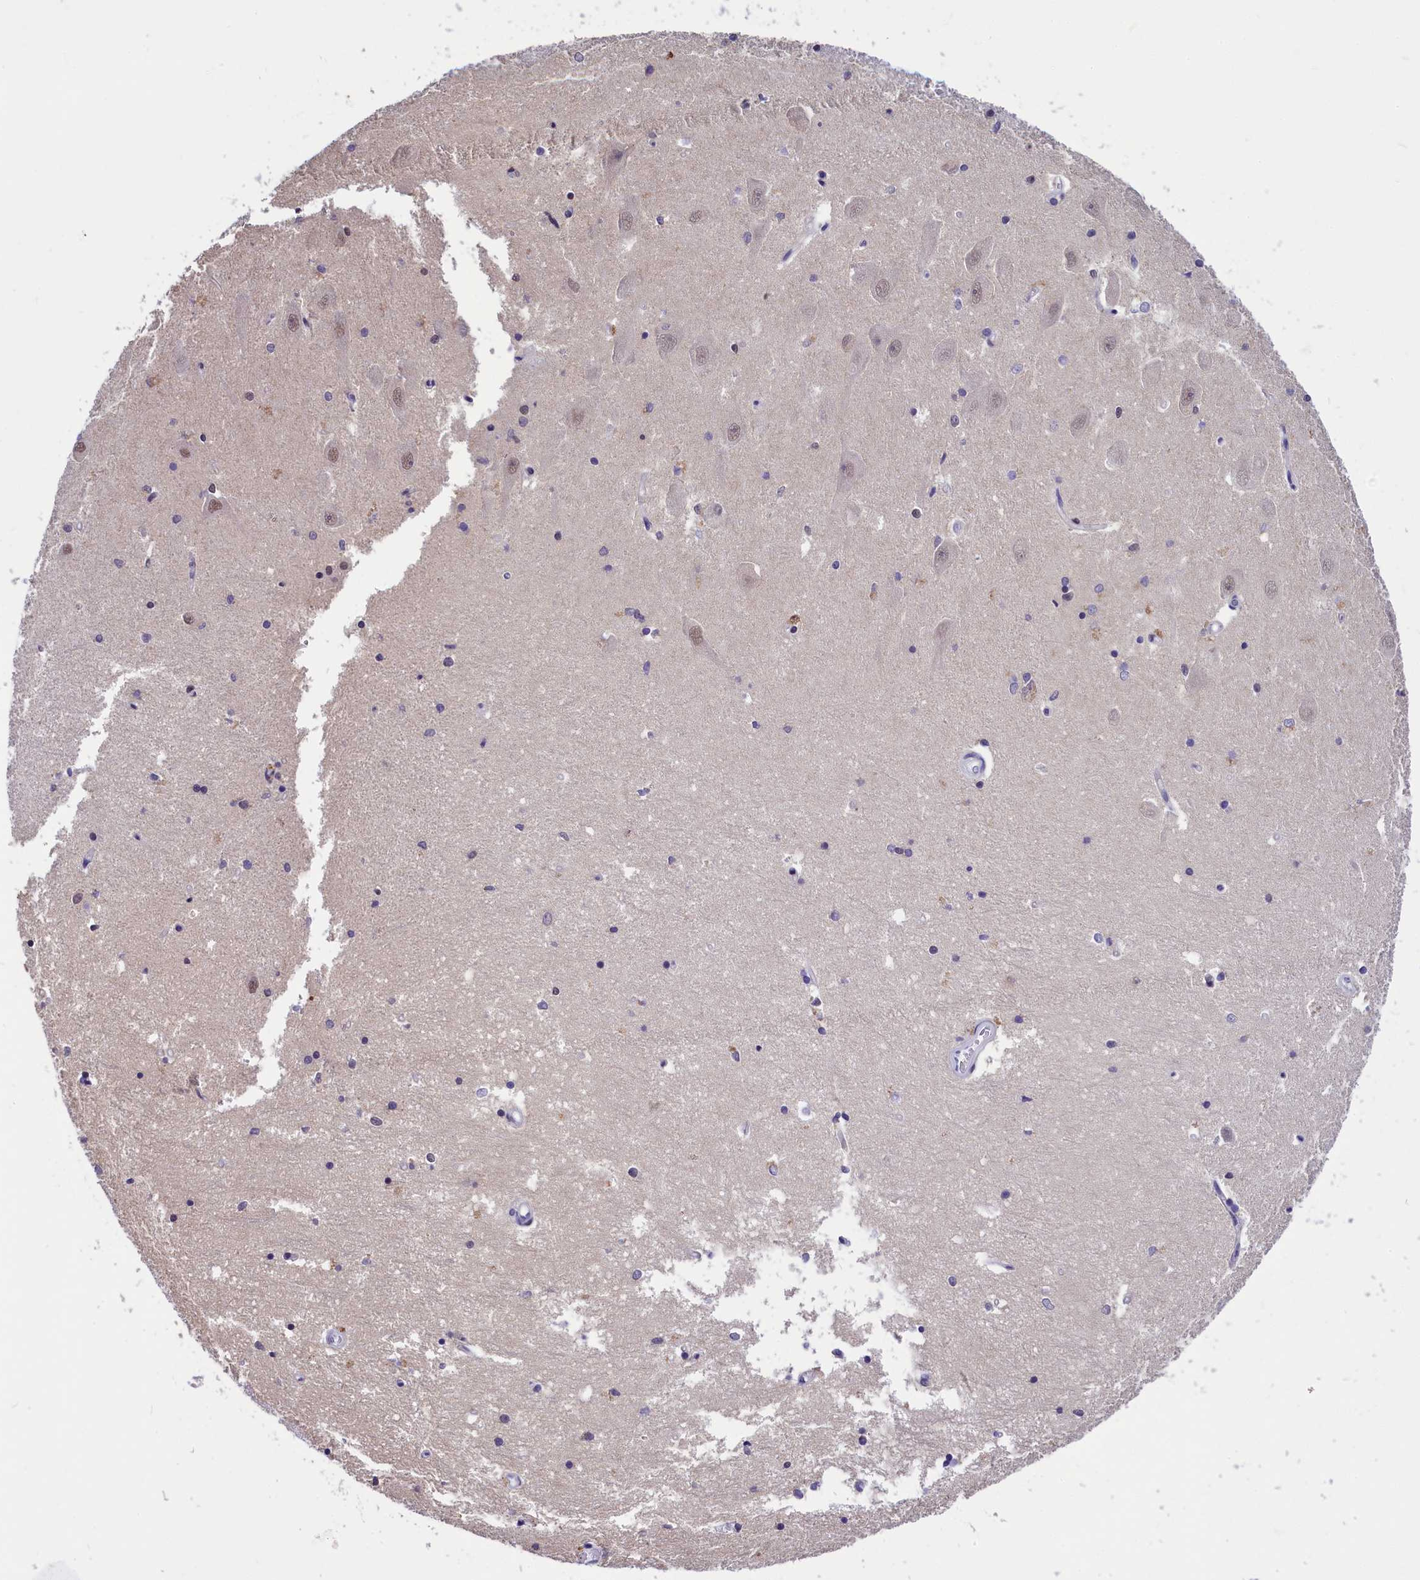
{"staining": {"intensity": "negative", "quantity": "none", "location": "none"}, "tissue": "hippocampus", "cell_type": "Glial cells", "image_type": "normal", "snomed": [{"axis": "morphology", "description": "Normal tissue, NOS"}, {"axis": "topography", "description": "Hippocampus"}], "caption": "Human hippocampus stained for a protein using immunohistochemistry demonstrates no positivity in glial cells.", "gene": "ZC3H4", "patient": {"sex": "male", "age": 45}}